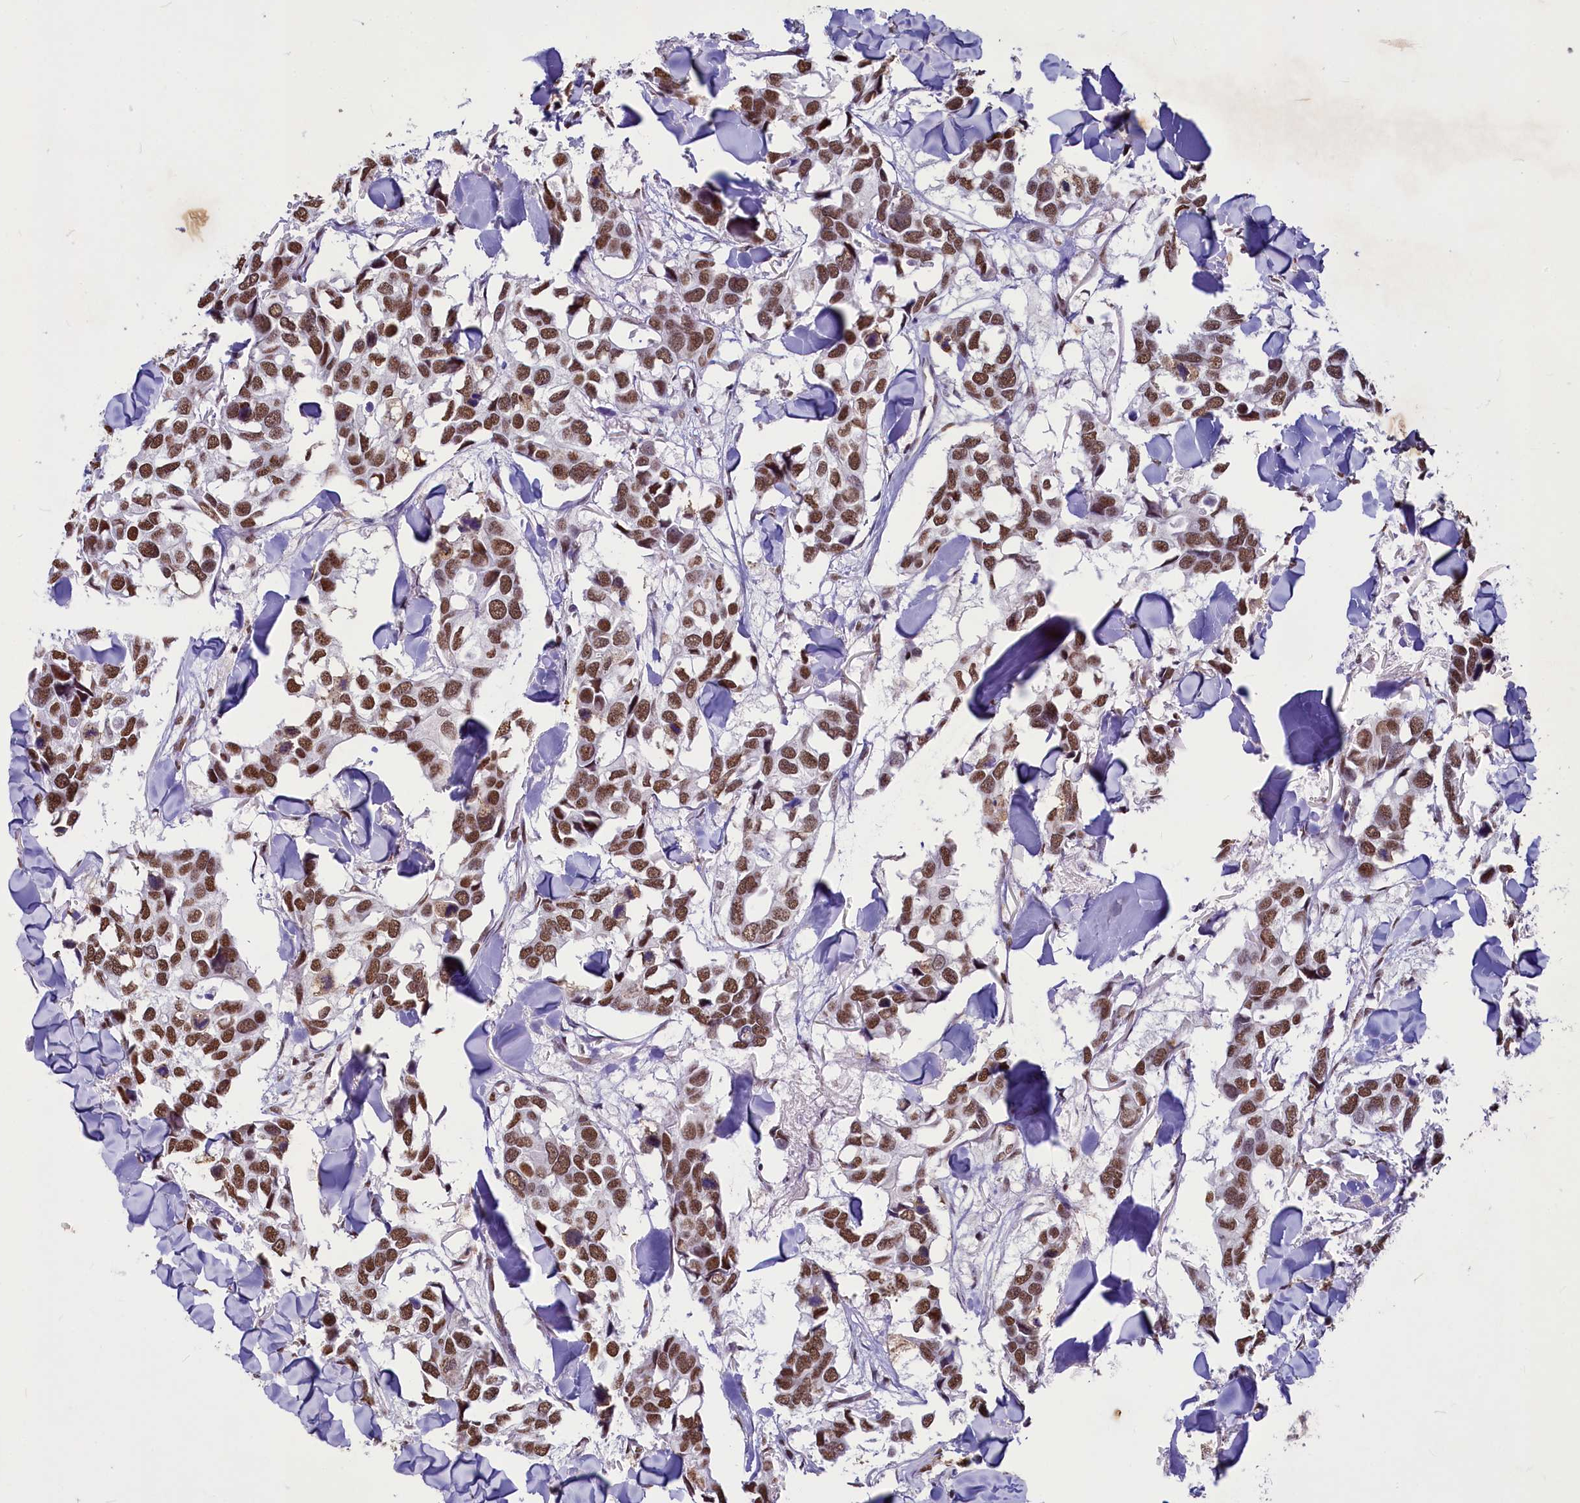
{"staining": {"intensity": "strong", "quantity": ">75%", "location": "nuclear"}, "tissue": "breast cancer", "cell_type": "Tumor cells", "image_type": "cancer", "snomed": [{"axis": "morphology", "description": "Duct carcinoma"}, {"axis": "topography", "description": "Breast"}], "caption": "DAB immunohistochemical staining of human breast cancer (invasive ductal carcinoma) demonstrates strong nuclear protein positivity in about >75% of tumor cells.", "gene": "PARPBP", "patient": {"sex": "female", "age": 83}}